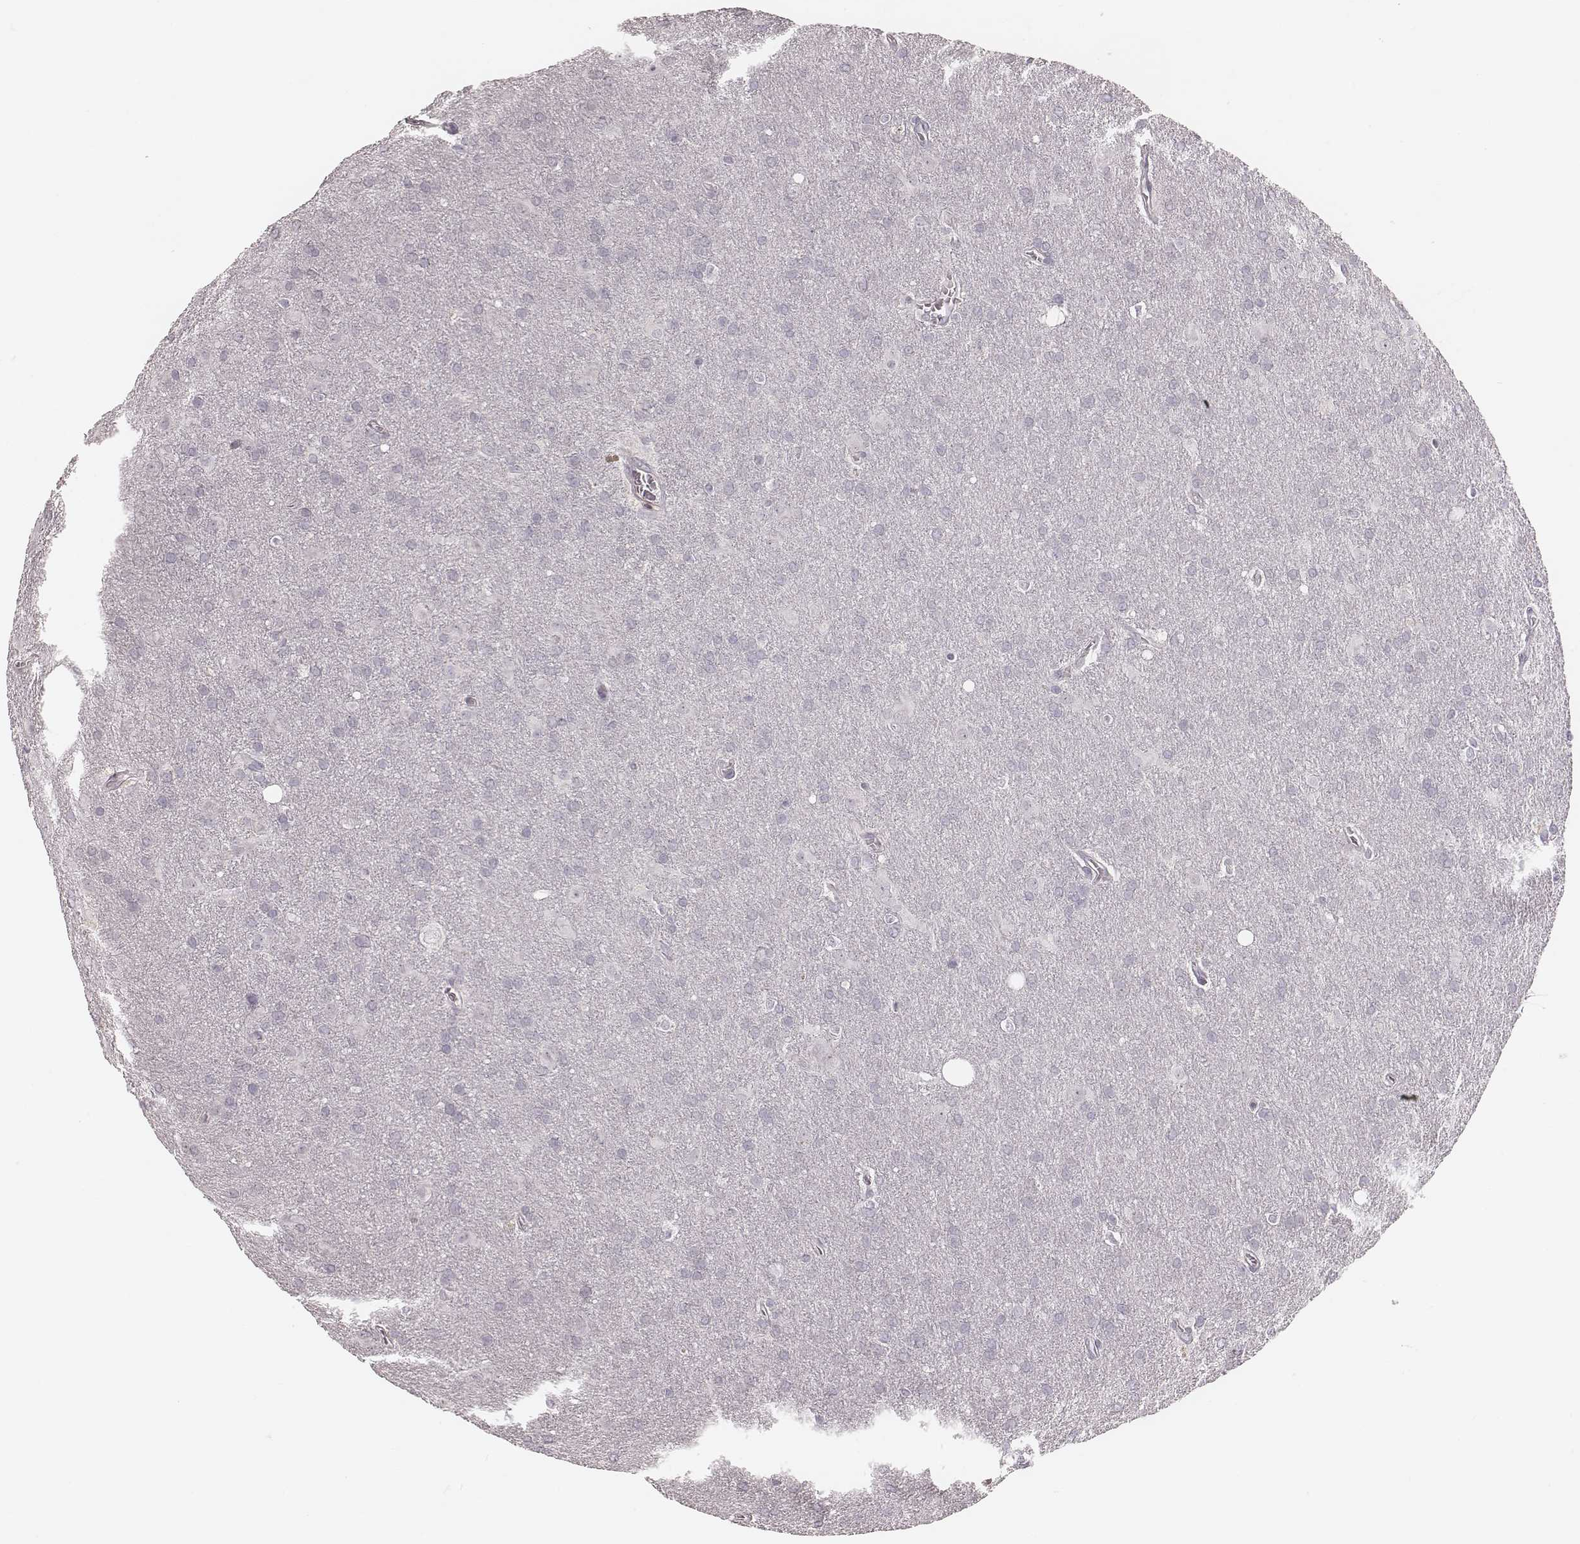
{"staining": {"intensity": "negative", "quantity": "none", "location": "none"}, "tissue": "glioma", "cell_type": "Tumor cells", "image_type": "cancer", "snomed": [{"axis": "morphology", "description": "Glioma, malignant, Low grade"}, {"axis": "topography", "description": "Brain"}], "caption": "A high-resolution image shows immunohistochemistry (IHC) staining of glioma, which exhibits no significant staining in tumor cells.", "gene": "S100Z", "patient": {"sex": "male", "age": 58}}